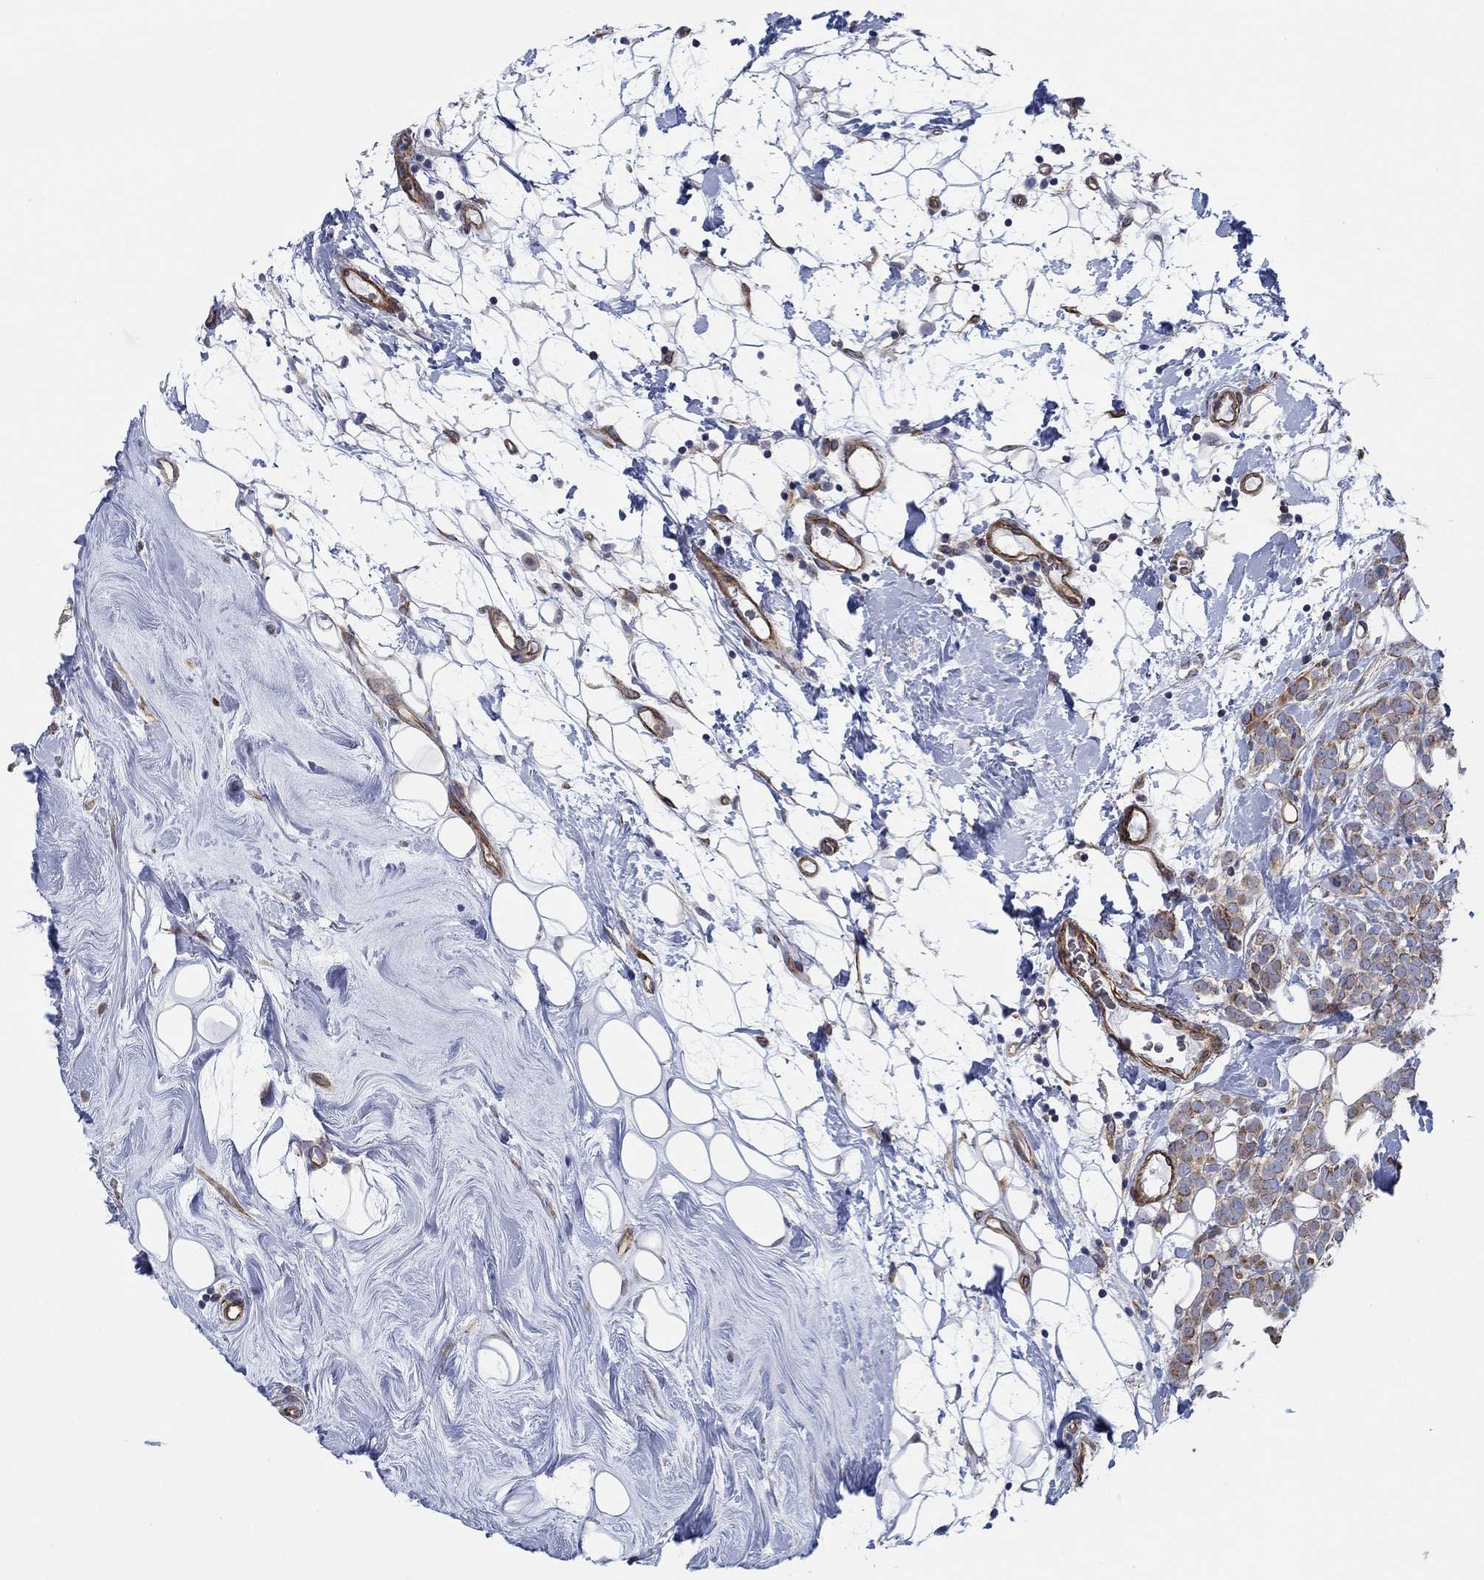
{"staining": {"intensity": "moderate", "quantity": ">75%", "location": "cytoplasmic/membranous"}, "tissue": "breast cancer", "cell_type": "Tumor cells", "image_type": "cancer", "snomed": [{"axis": "morphology", "description": "Lobular carcinoma"}, {"axis": "topography", "description": "Breast"}], "caption": "Breast lobular carcinoma stained with a protein marker demonstrates moderate staining in tumor cells.", "gene": "FMN1", "patient": {"sex": "female", "age": 49}}